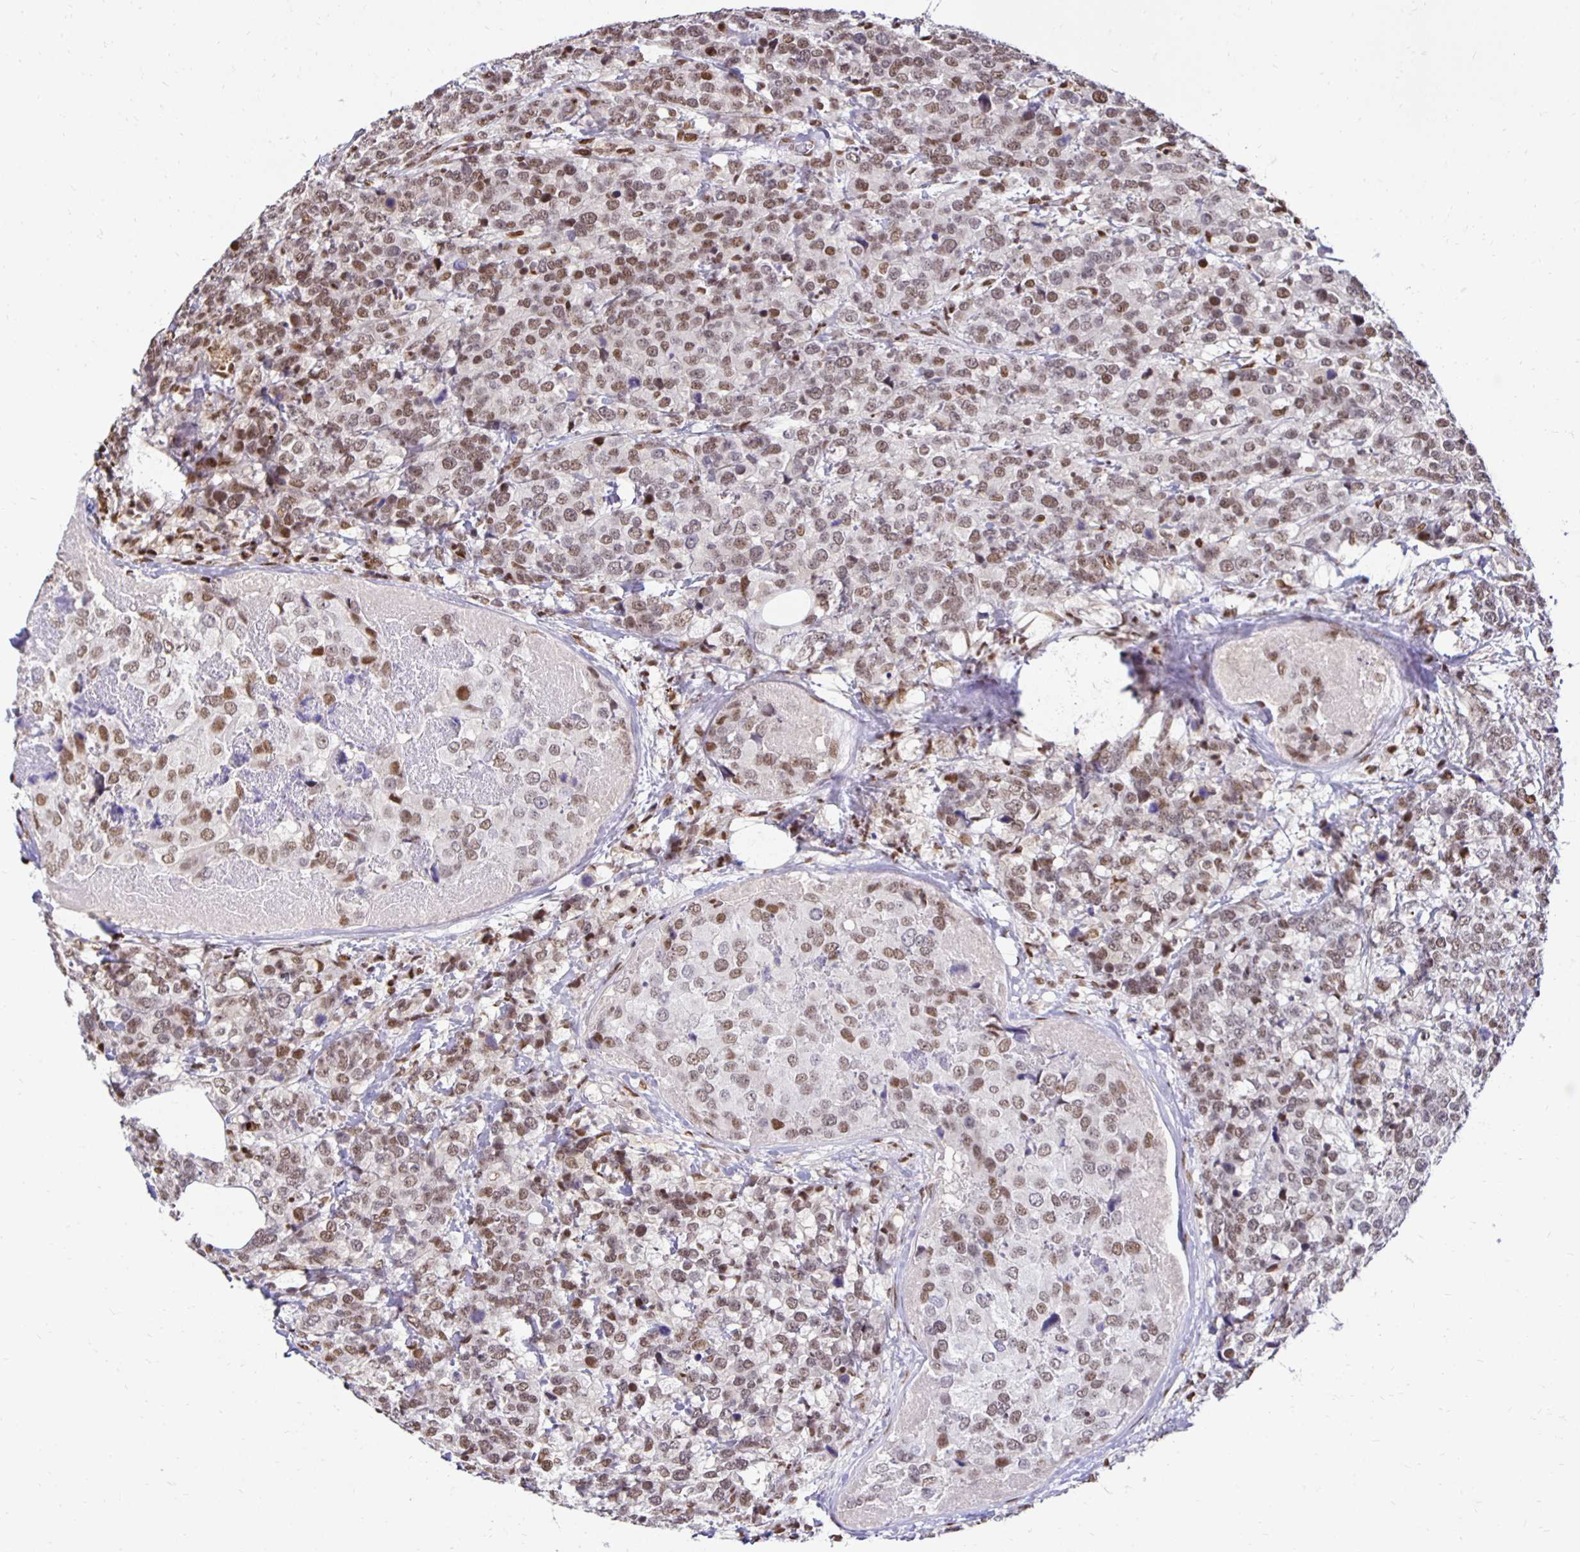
{"staining": {"intensity": "moderate", "quantity": ">75%", "location": "nuclear"}, "tissue": "breast cancer", "cell_type": "Tumor cells", "image_type": "cancer", "snomed": [{"axis": "morphology", "description": "Lobular carcinoma"}, {"axis": "topography", "description": "Breast"}], "caption": "This micrograph shows breast cancer stained with immunohistochemistry to label a protein in brown. The nuclear of tumor cells show moderate positivity for the protein. Nuclei are counter-stained blue.", "gene": "ZNF579", "patient": {"sex": "female", "age": 59}}